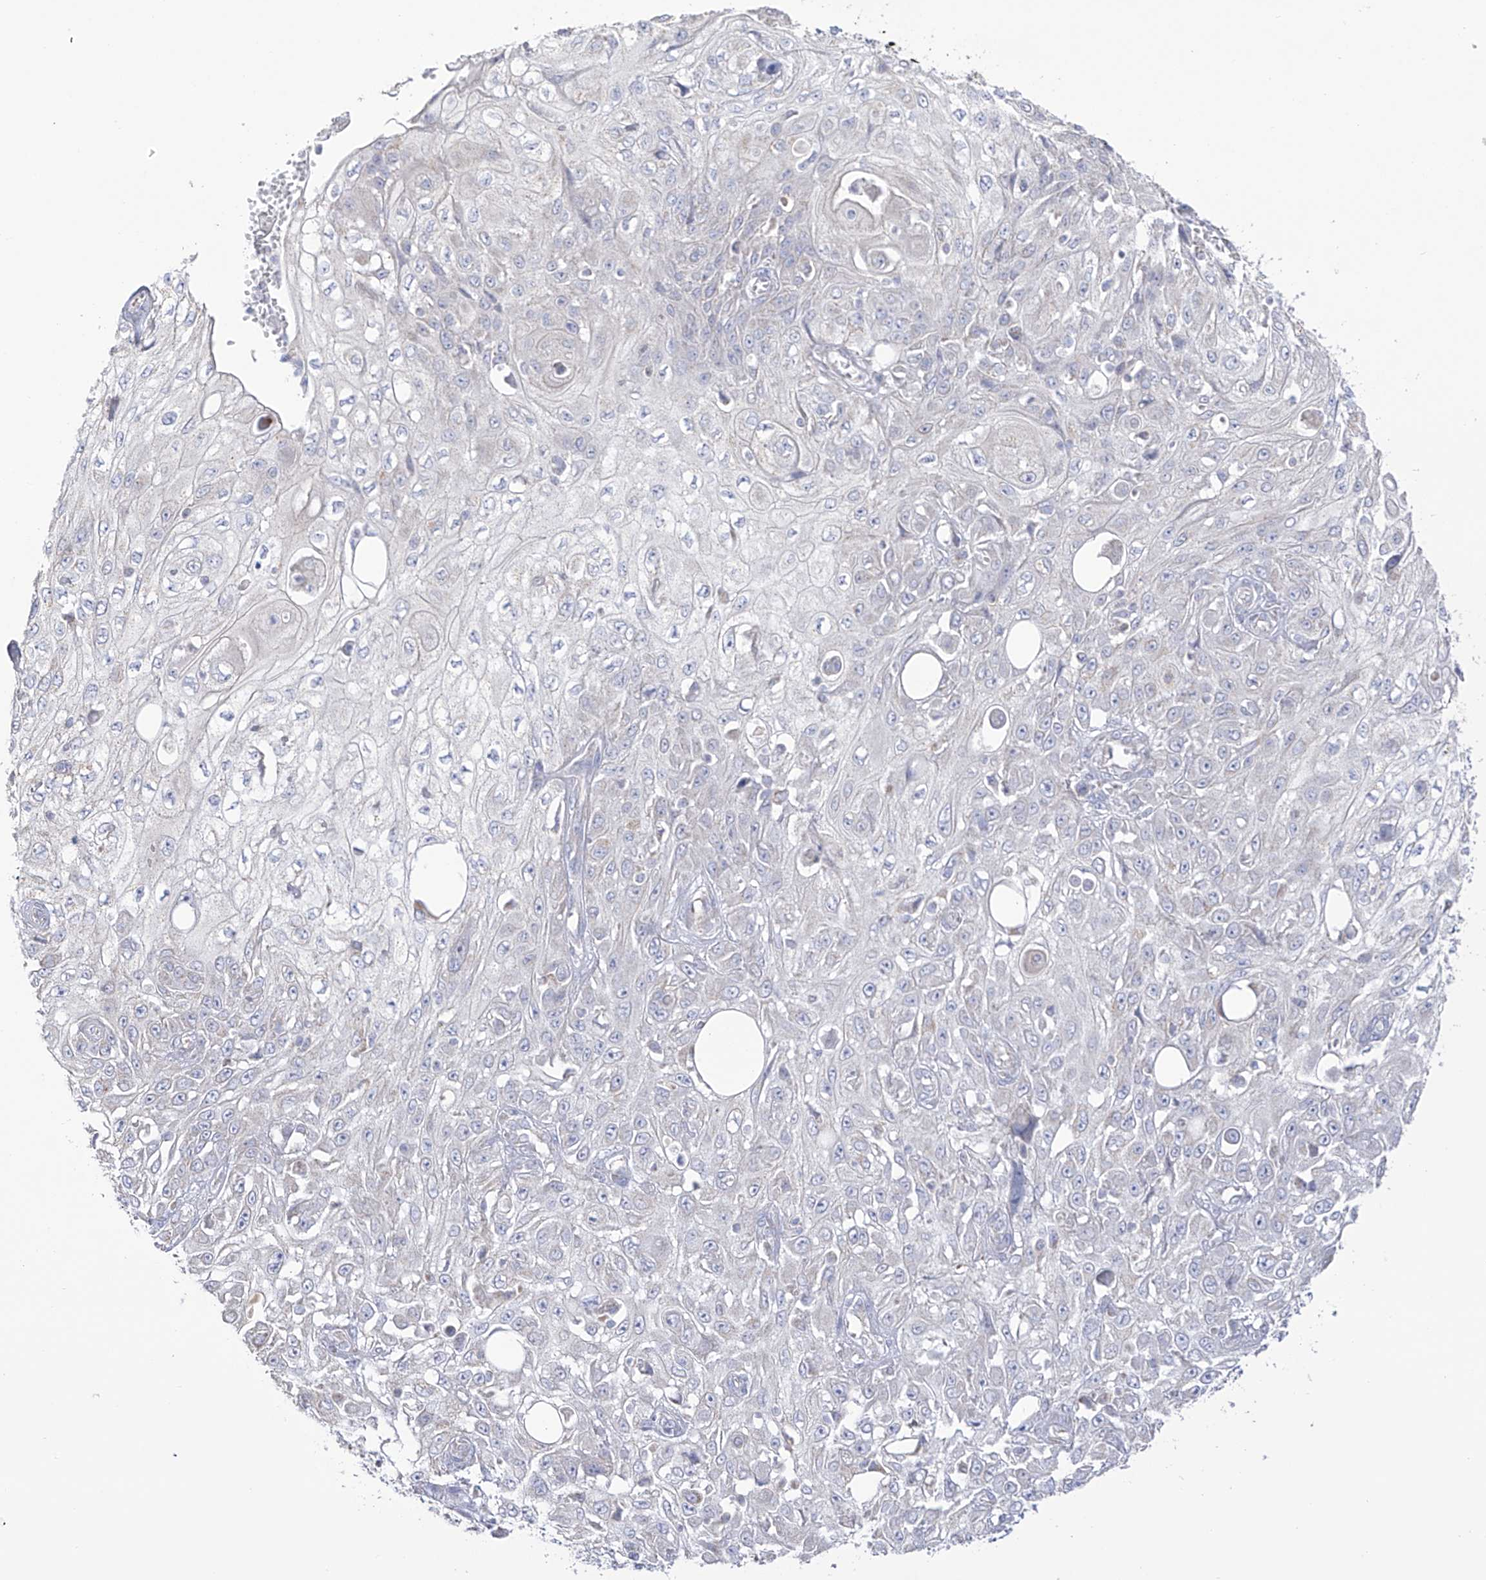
{"staining": {"intensity": "negative", "quantity": "none", "location": "none"}, "tissue": "skin cancer", "cell_type": "Tumor cells", "image_type": "cancer", "snomed": [{"axis": "morphology", "description": "Squamous cell carcinoma, NOS"}, {"axis": "morphology", "description": "Squamous cell carcinoma, metastatic, NOS"}, {"axis": "topography", "description": "Skin"}, {"axis": "topography", "description": "Lymph node"}], "caption": "The photomicrograph shows no significant expression in tumor cells of skin cancer (metastatic squamous cell carcinoma). Nuclei are stained in blue.", "gene": "RCHY1", "patient": {"sex": "male", "age": 75}}